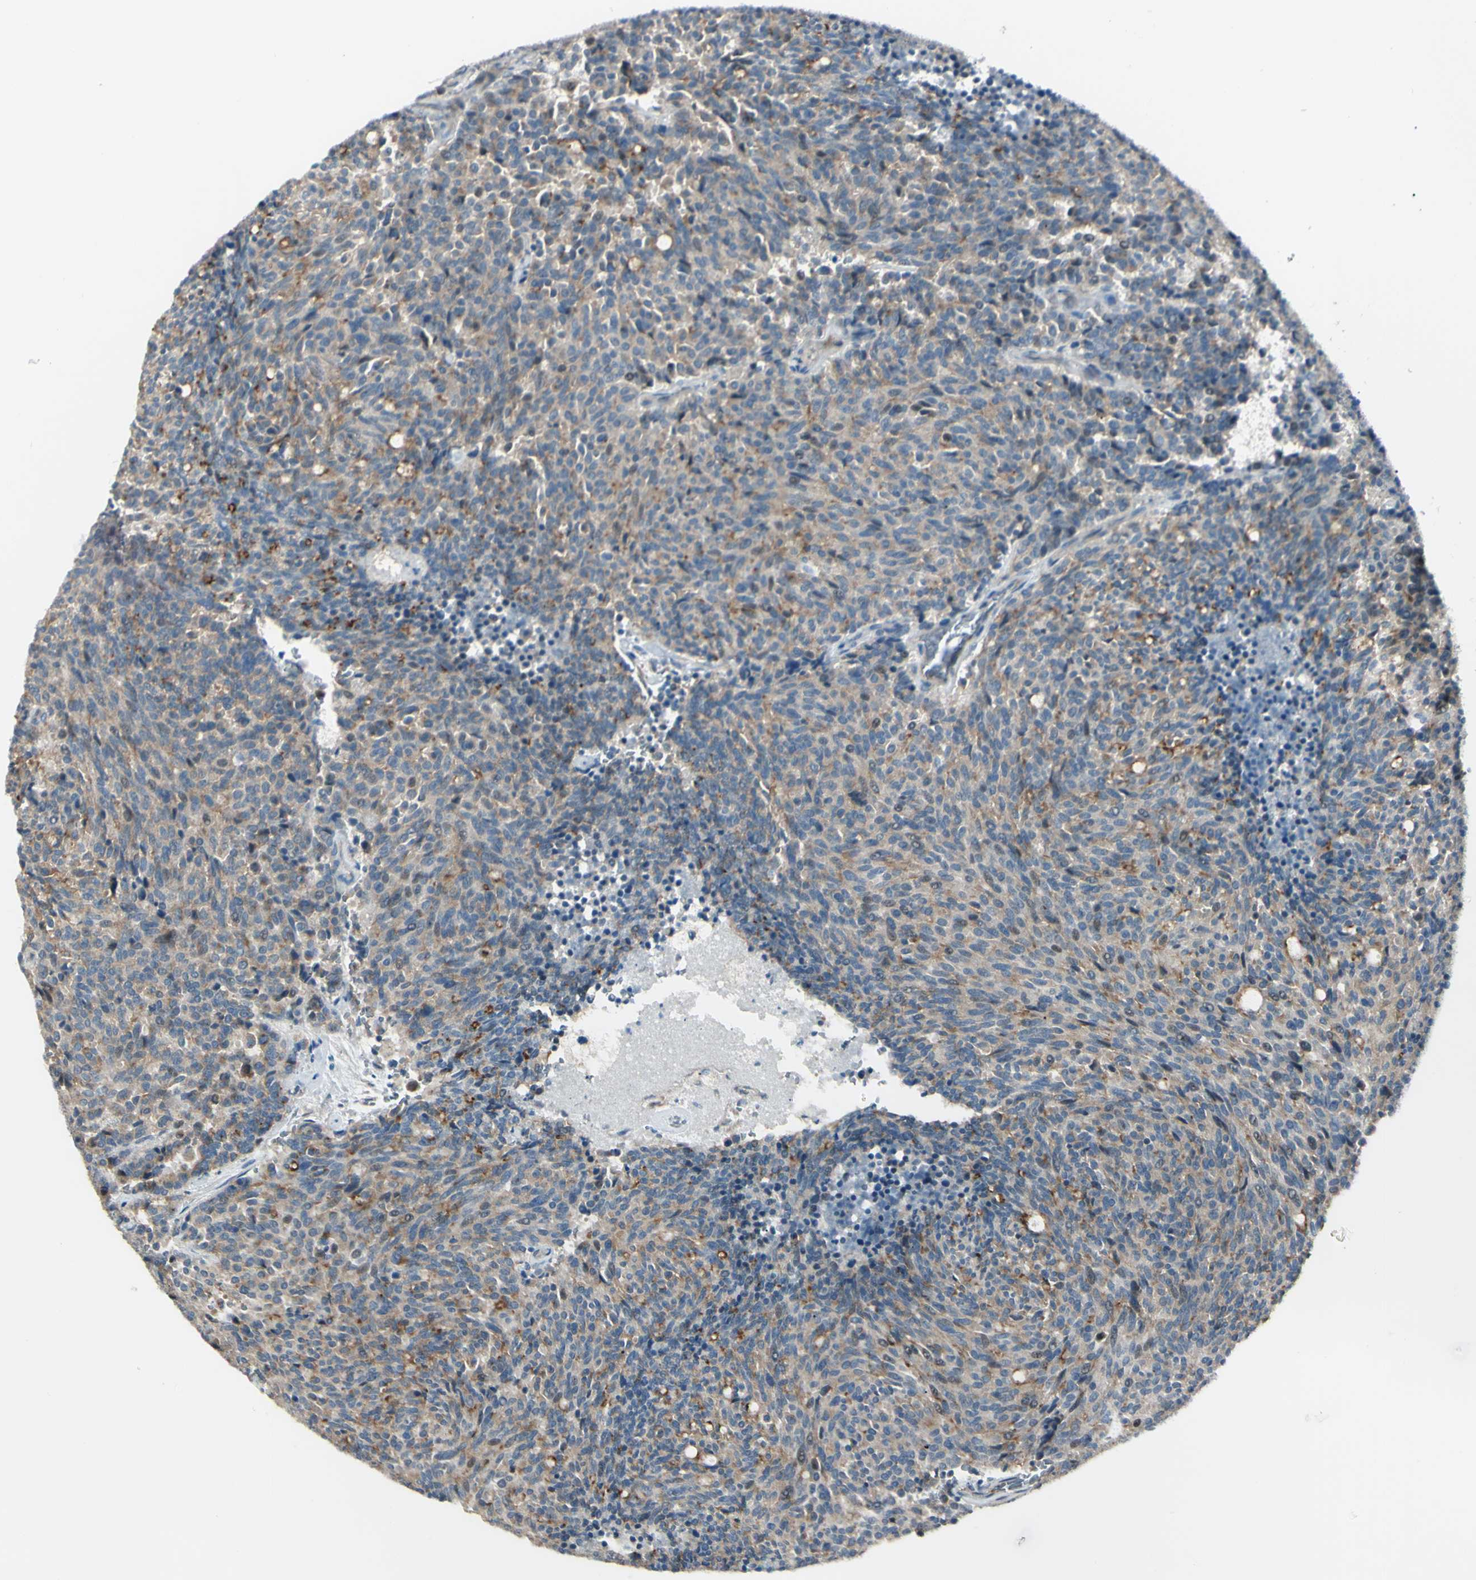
{"staining": {"intensity": "weak", "quantity": ">75%", "location": "cytoplasmic/membranous"}, "tissue": "carcinoid", "cell_type": "Tumor cells", "image_type": "cancer", "snomed": [{"axis": "morphology", "description": "Carcinoid, malignant, NOS"}, {"axis": "topography", "description": "Pancreas"}], "caption": "This is a photomicrograph of IHC staining of carcinoid, which shows weak positivity in the cytoplasmic/membranous of tumor cells.", "gene": "LMTK2", "patient": {"sex": "female", "age": 54}}